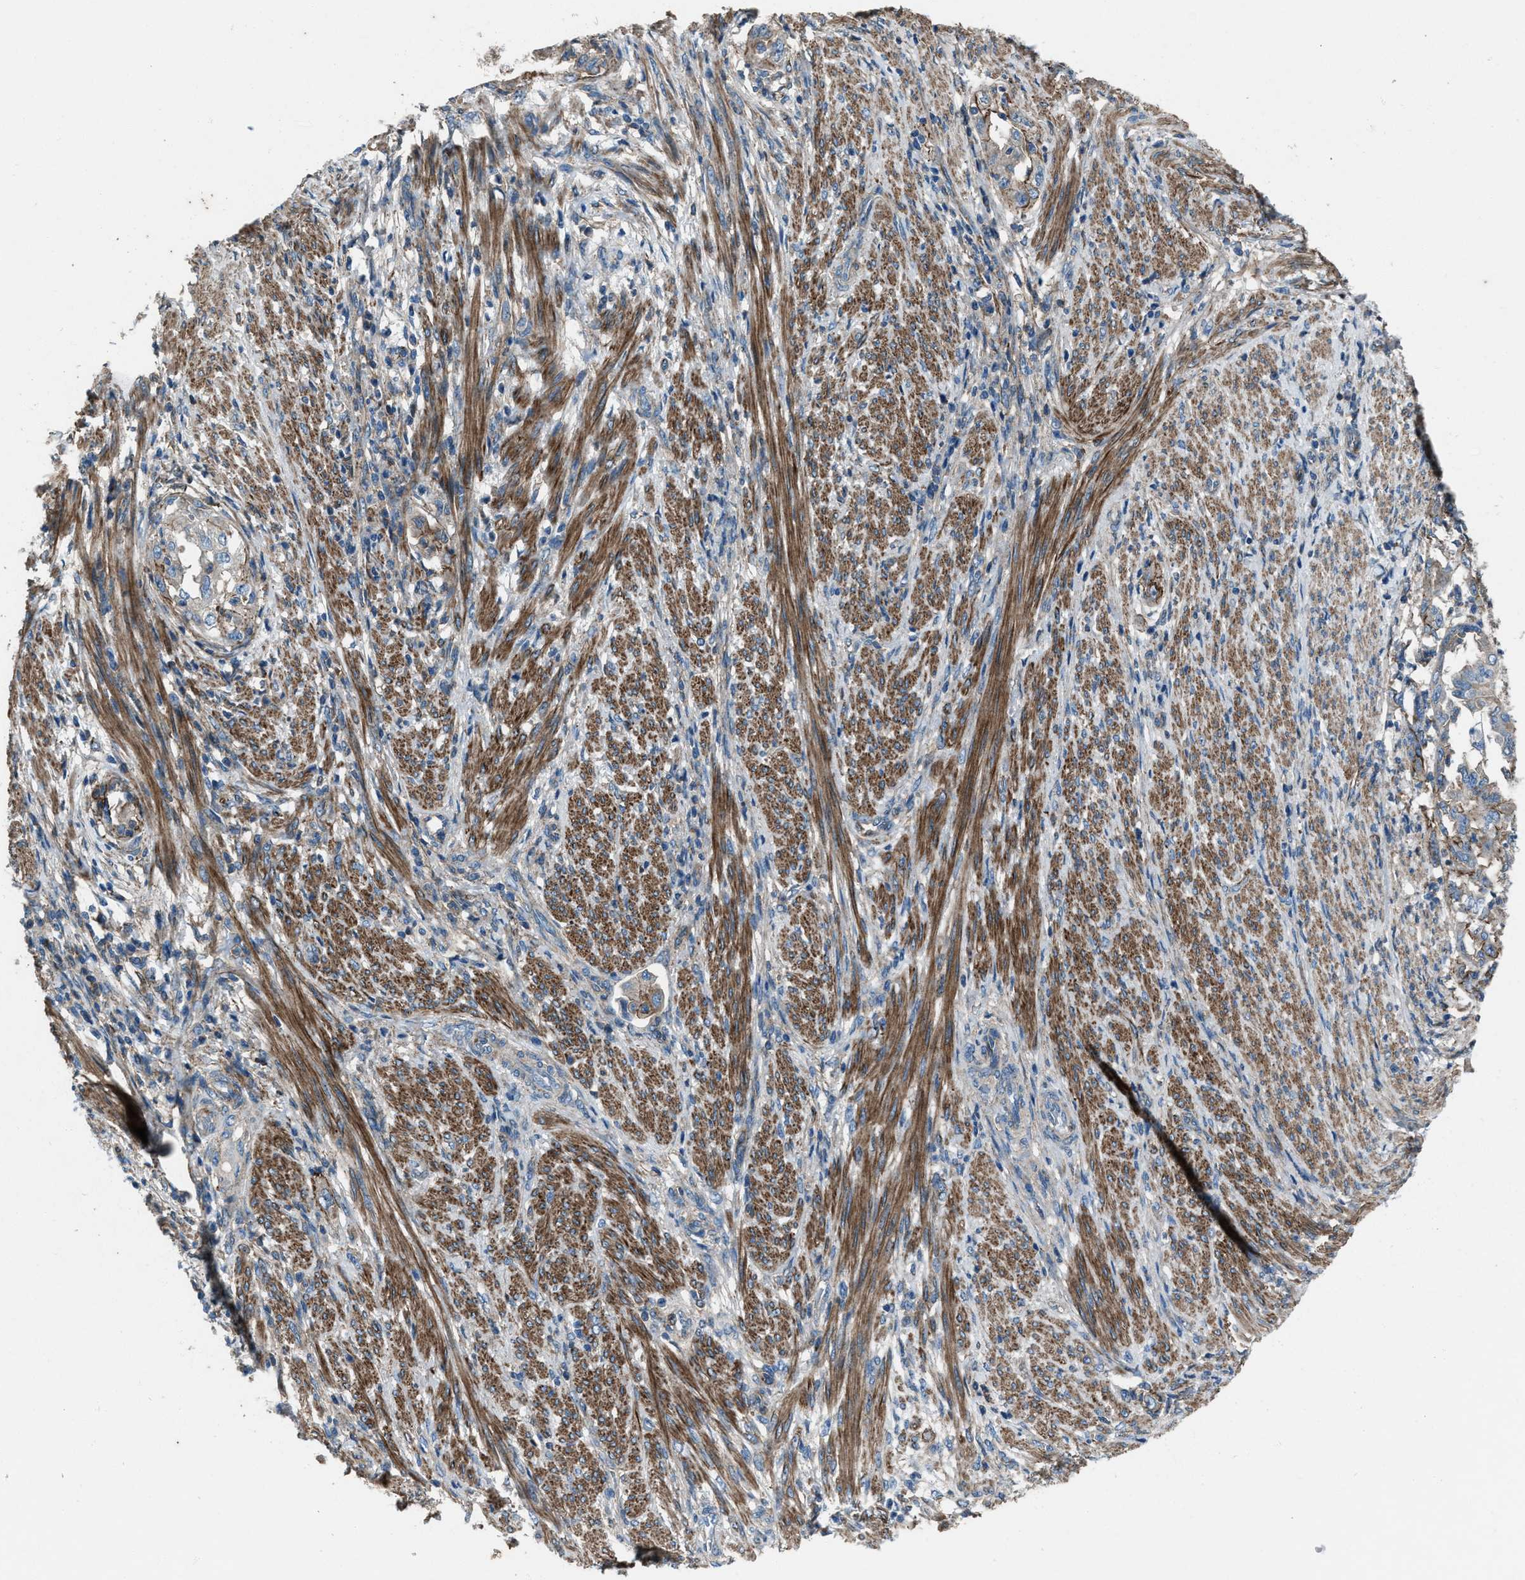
{"staining": {"intensity": "moderate", "quantity": "<25%", "location": "cytoplasmic/membranous"}, "tissue": "endometrial cancer", "cell_type": "Tumor cells", "image_type": "cancer", "snomed": [{"axis": "morphology", "description": "Adenocarcinoma, NOS"}, {"axis": "topography", "description": "Endometrium"}], "caption": "There is low levels of moderate cytoplasmic/membranous positivity in tumor cells of endometrial adenocarcinoma, as demonstrated by immunohistochemical staining (brown color).", "gene": "SVIL", "patient": {"sex": "female", "age": 85}}